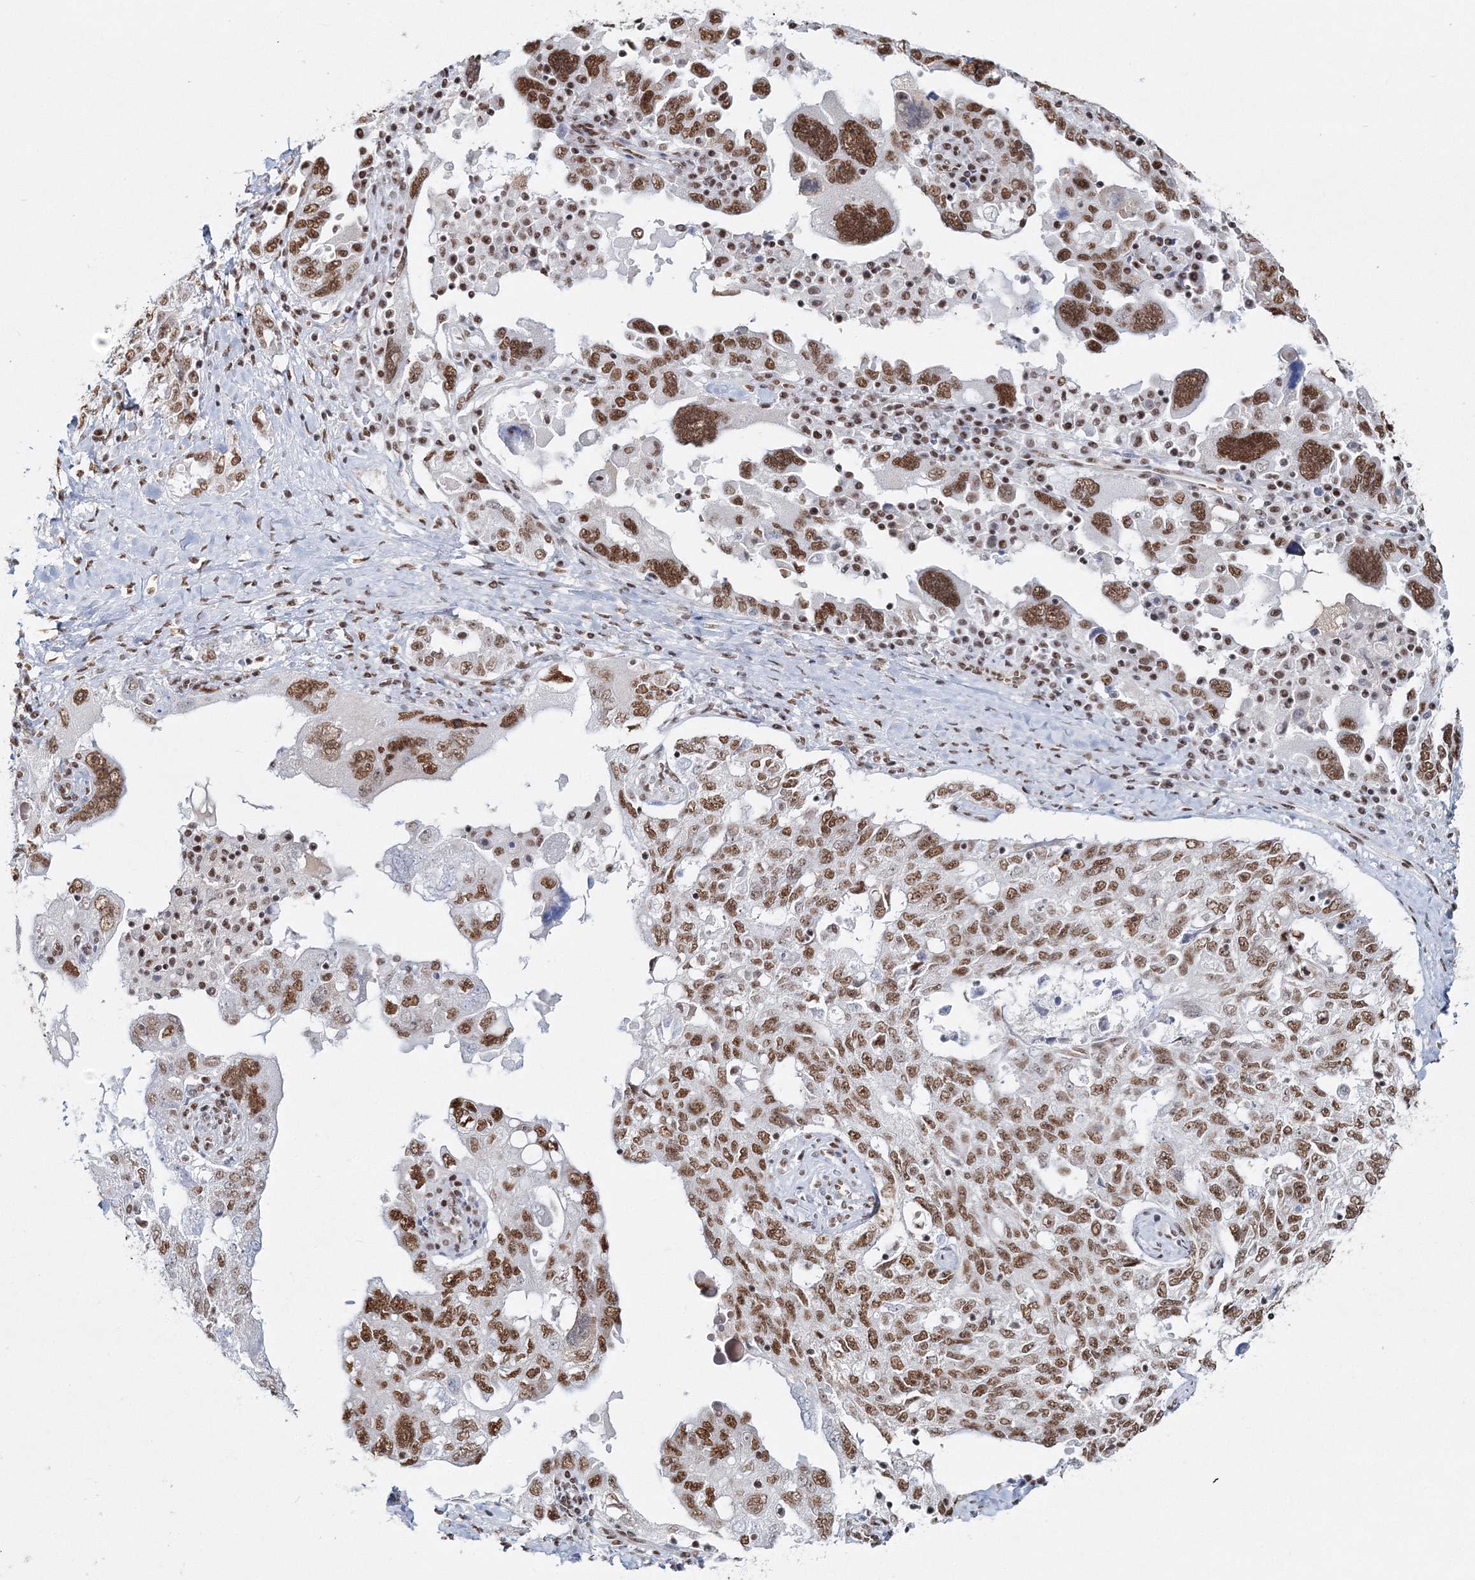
{"staining": {"intensity": "moderate", "quantity": ">75%", "location": "nuclear"}, "tissue": "ovarian cancer", "cell_type": "Tumor cells", "image_type": "cancer", "snomed": [{"axis": "morphology", "description": "Carcinoma, endometroid"}, {"axis": "topography", "description": "Ovary"}], "caption": "Immunohistochemical staining of human endometroid carcinoma (ovarian) exhibits medium levels of moderate nuclear staining in about >75% of tumor cells.", "gene": "QRICH1", "patient": {"sex": "female", "age": 62}}